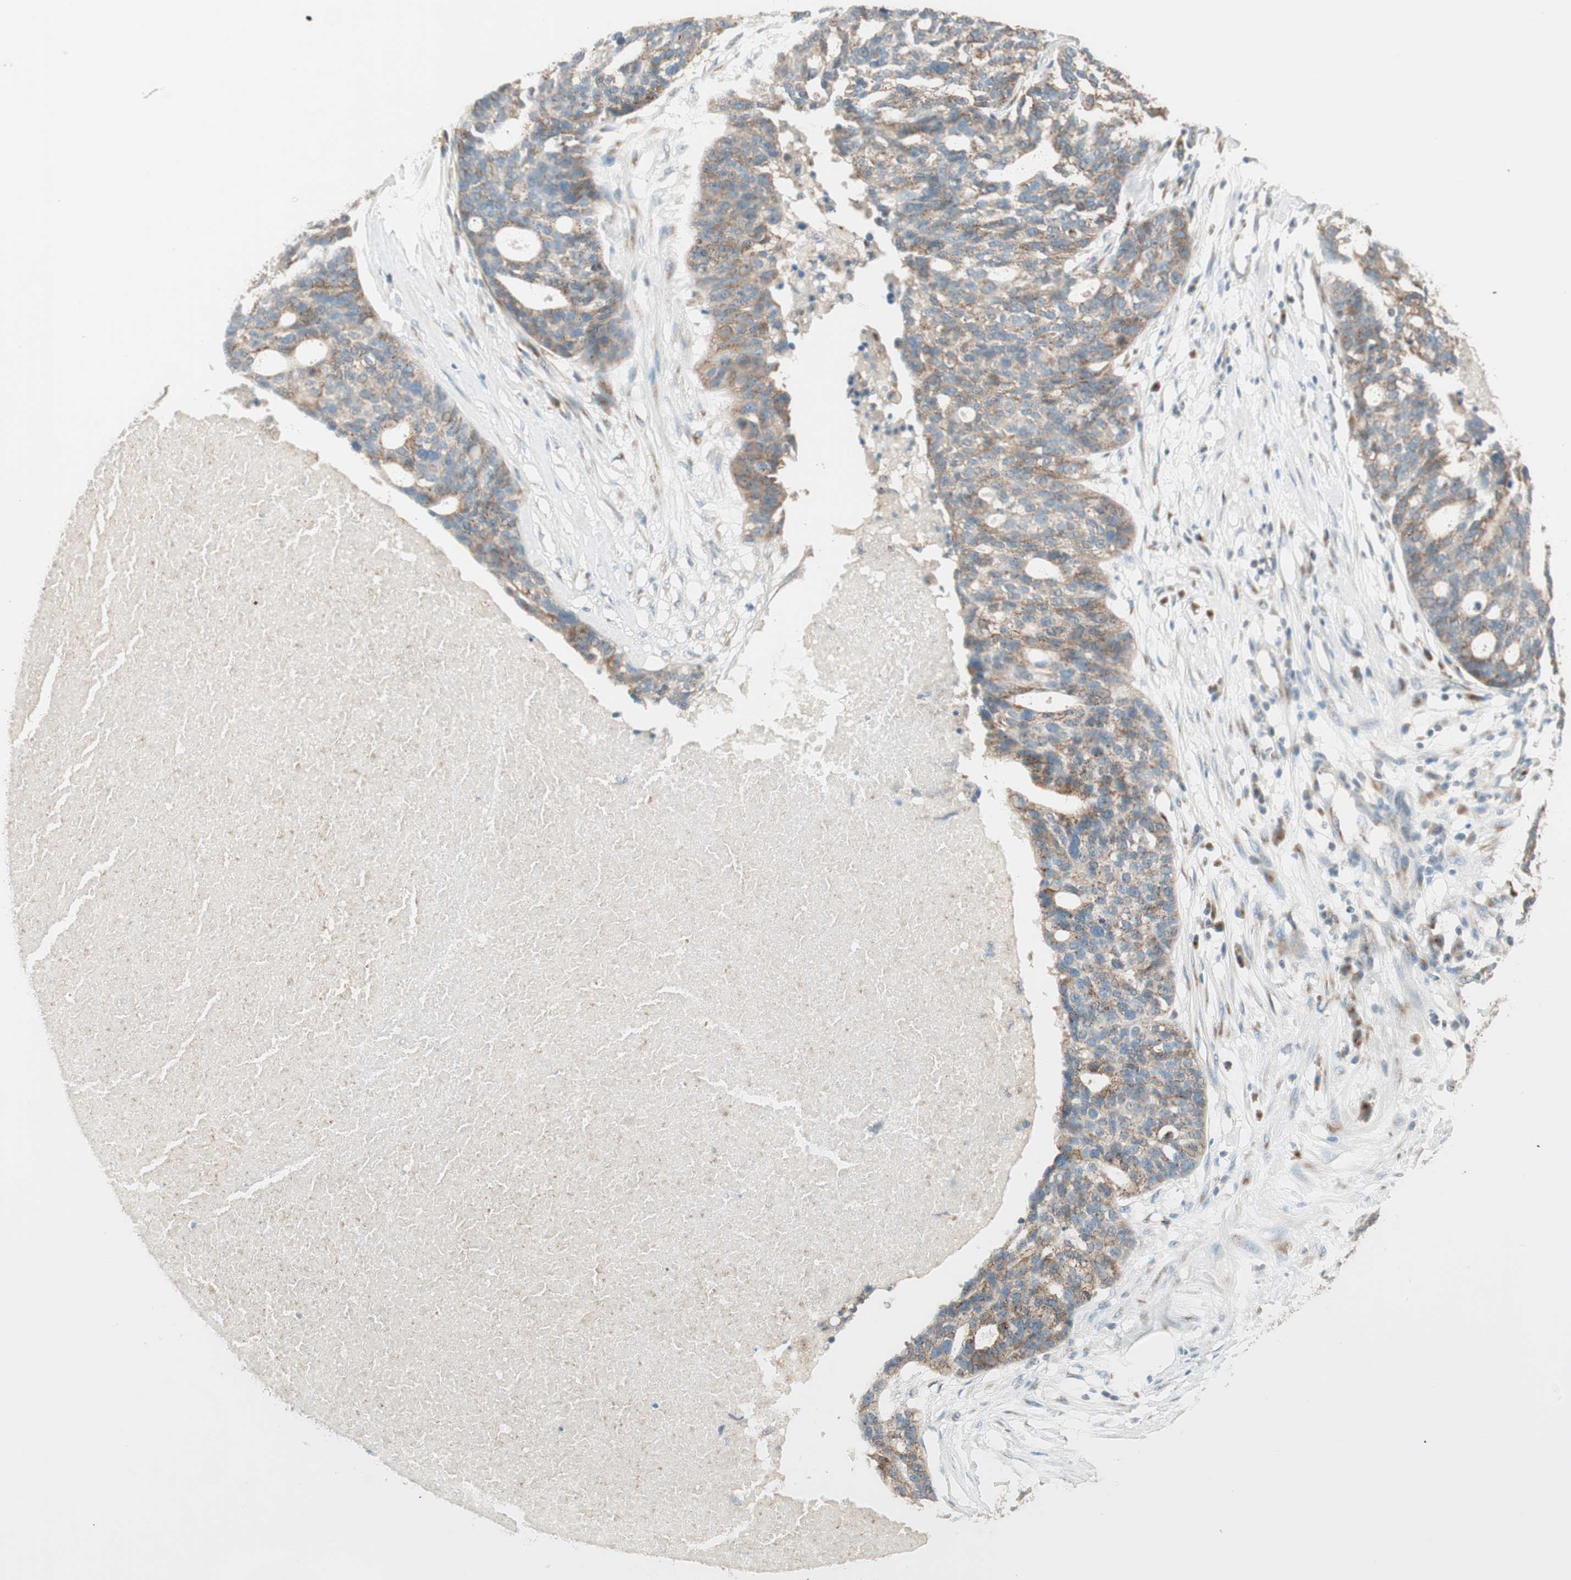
{"staining": {"intensity": "moderate", "quantity": "25%-75%", "location": "cytoplasmic/membranous"}, "tissue": "ovarian cancer", "cell_type": "Tumor cells", "image_type": "cancer", "snomed": [{"axis": "morphology", "description": "Cystadenocarcinoma, serous, NOS"}, {"axis": "topography", "description": "Ovary"}], "caption": "Human ovarian cancer stained with a brown dye displays moderate cytoplasmic/membranous positive positivity in approximately 25%-75% of tumor cells.", "gene": "SEC16A", "patient": {"sex": "female", "age": 59}}